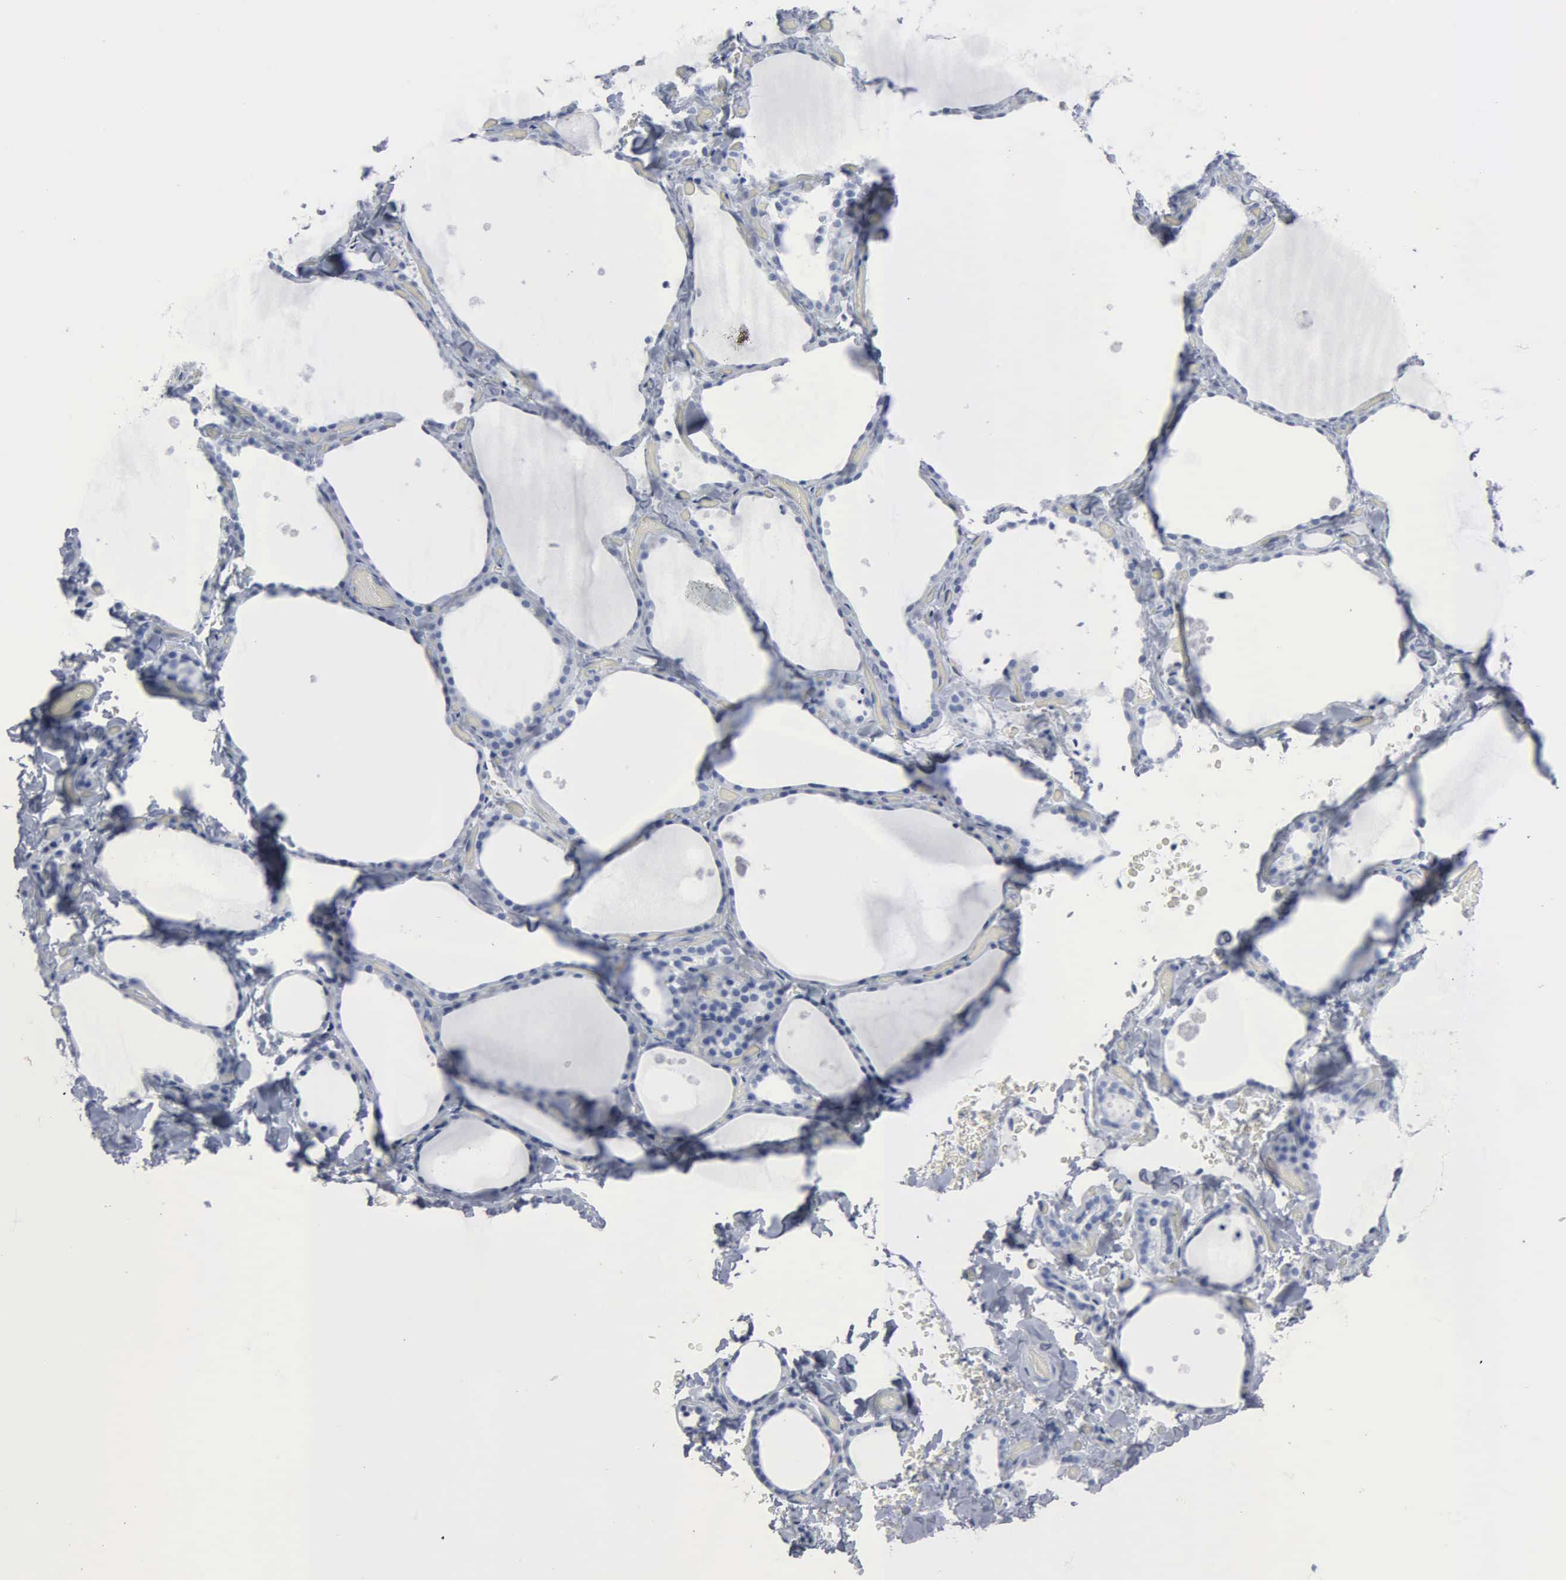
{"staining": {"intensity": "negative", "quantity": "none", "location": "none"}, "tissue": "thyroid gland", "cell_type": "Glandular cells", "image_type": "normal", "snomed": [{"axis": "morphology", "description": "Normal tissue, NOS"}, {"axis": "topography", "description": "Thyroid gland"}], "caption": "Immunohistochemistry (IHC) photomicrograph of unremarkable thyroid gland: human thyroid gland stained with DAB displays no significant protein staining in glandular cells. (DAB (3,3'-diaminobenzidine) immunohistochemistry (IHC), high magnification).", "gene": "DMD", "patient": {"sex": "male", "age": 34}}